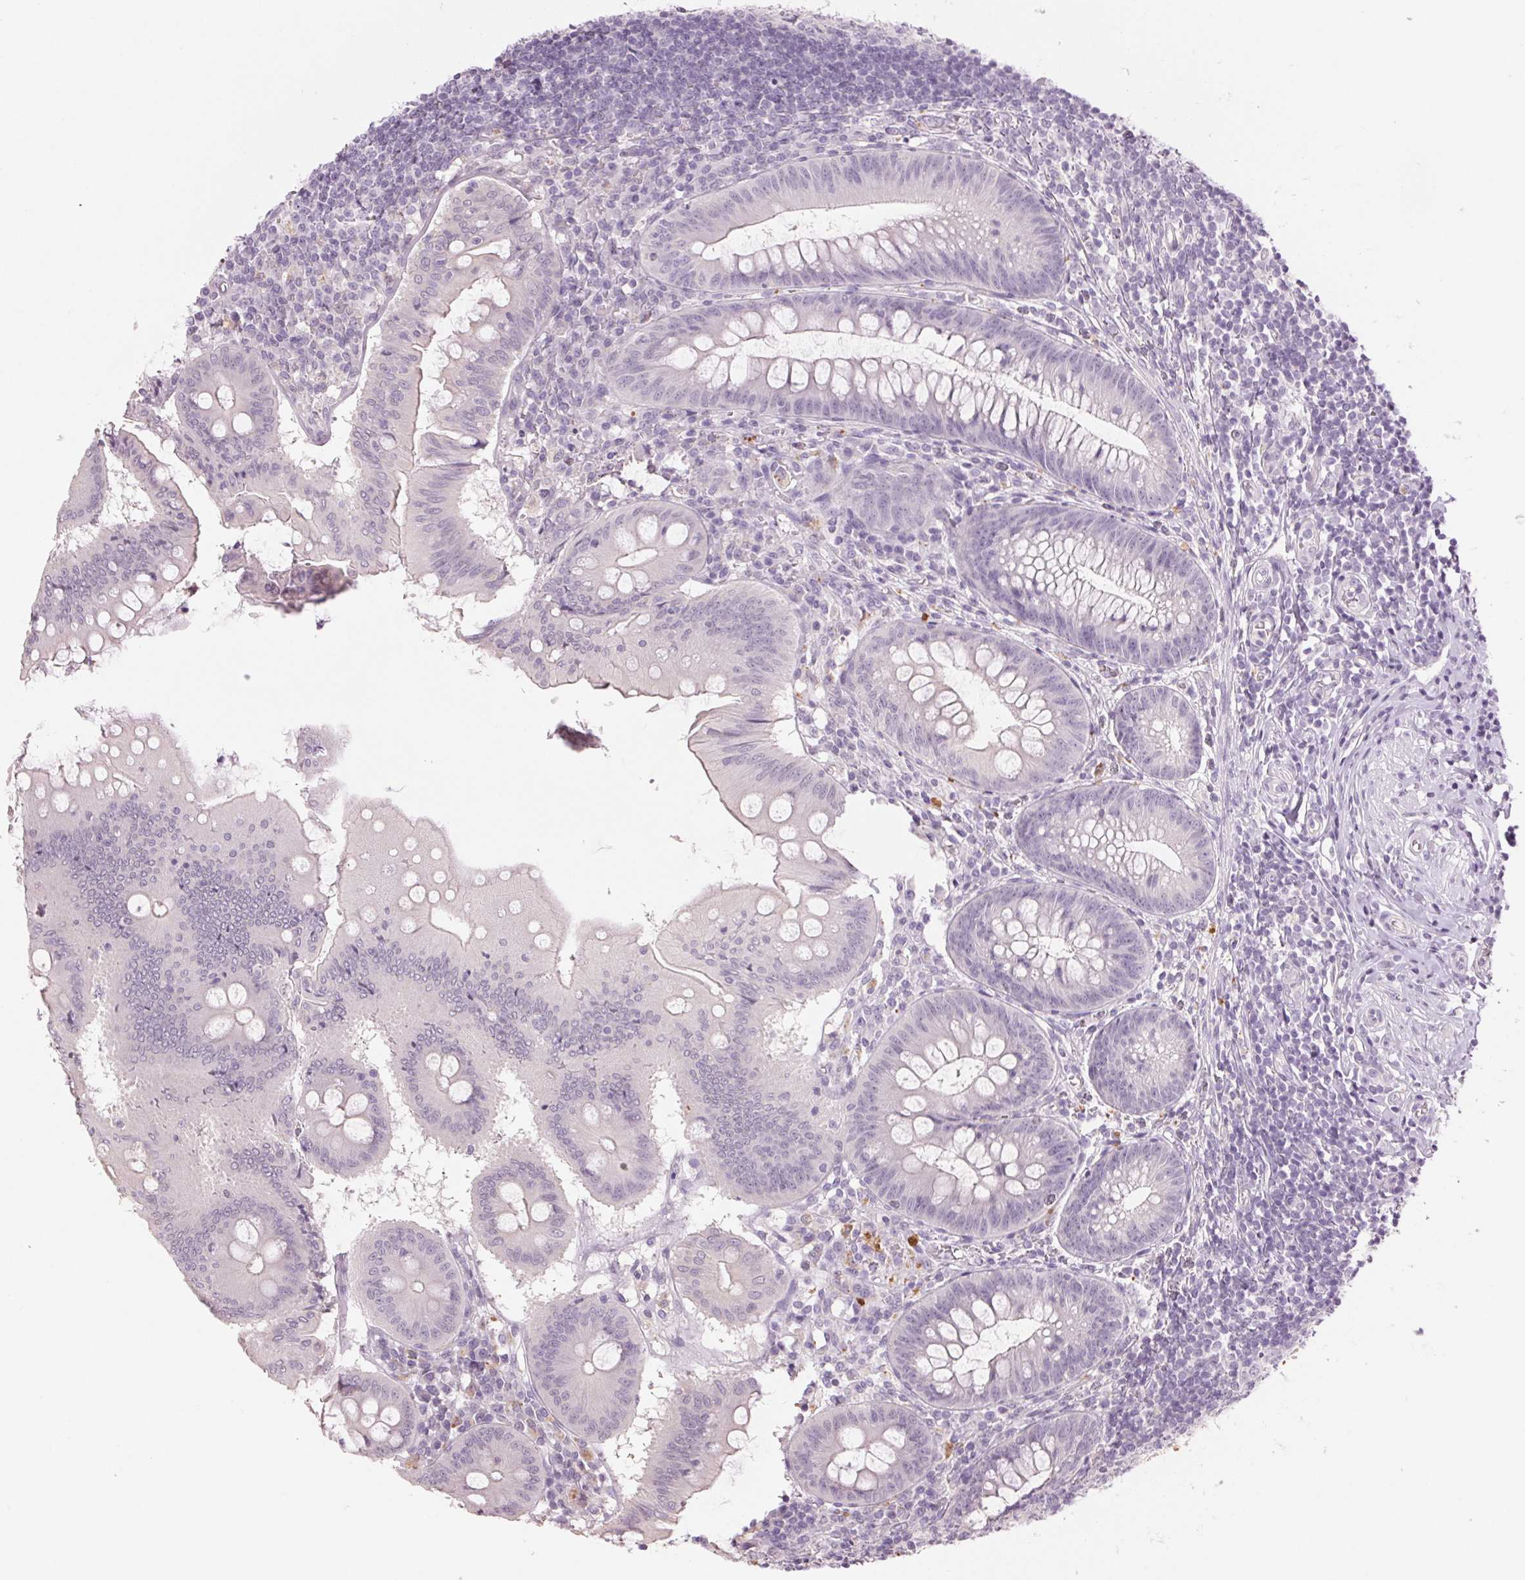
{"staining": {"intensity": "negative", "quantity": "none", "location": "none"}, "tissue": "appendix", "cell_type": "Glandular cells", "image_type": "normal", "snomed": [{"axis": "morphology", "description": "Normal tissue, NOS"}, {"axis": "morphology", "description": "Inflammation, NOS"}, {"axis": "topography", "description": "Appendix"}], "caption": "Immunohistochemistry (IHC) histopathology image of unremarkable appendix: human appendix stained with DAB (3,3'-diaminobenzidine) displays no significant protein expression in glandular cells.", "gene": "MPO", "patient": {"sex": "male", "age": 16}}